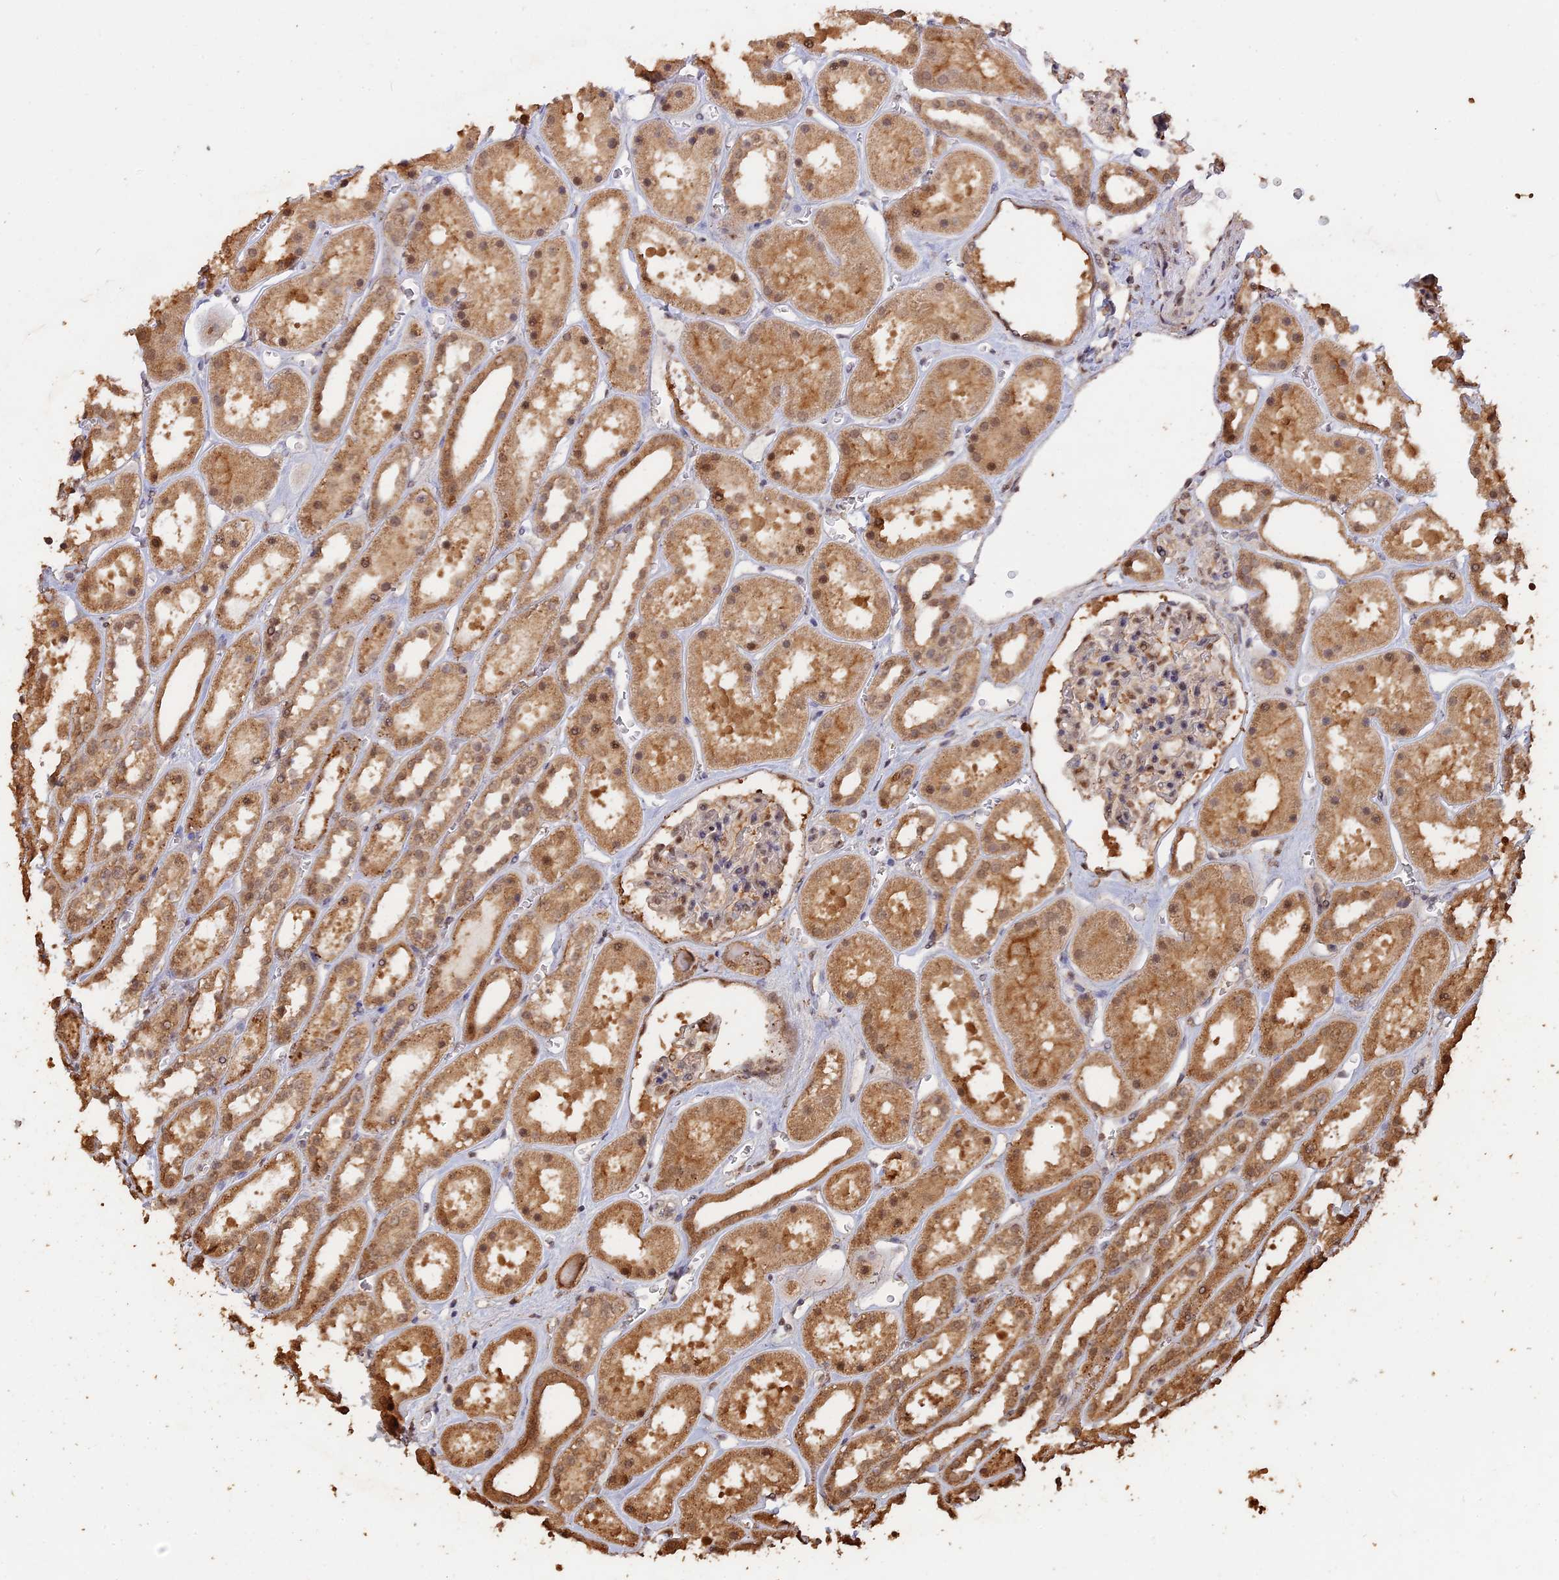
{"staining": {"intensity": "moderate", "quantity": "25%-75%", "location": "nuclear"}, "tissue": "kidney", "cell_type": "Cells in glomeruli", "image_type": "normal", "snomed": [{"axis": "morphology", "description": "Normal tissue, NOS"}, {"axis": "topography", "description": "Kidney"}], "caption": "An immunohistochemistry micrograph of unremarkable tissue is shown. Protein staining in brown shows moderate nuclear positivity in kidney within cells in glomeruli.", "gene": "PSMC6", "patient": {"sex": "female", "age": 41}}